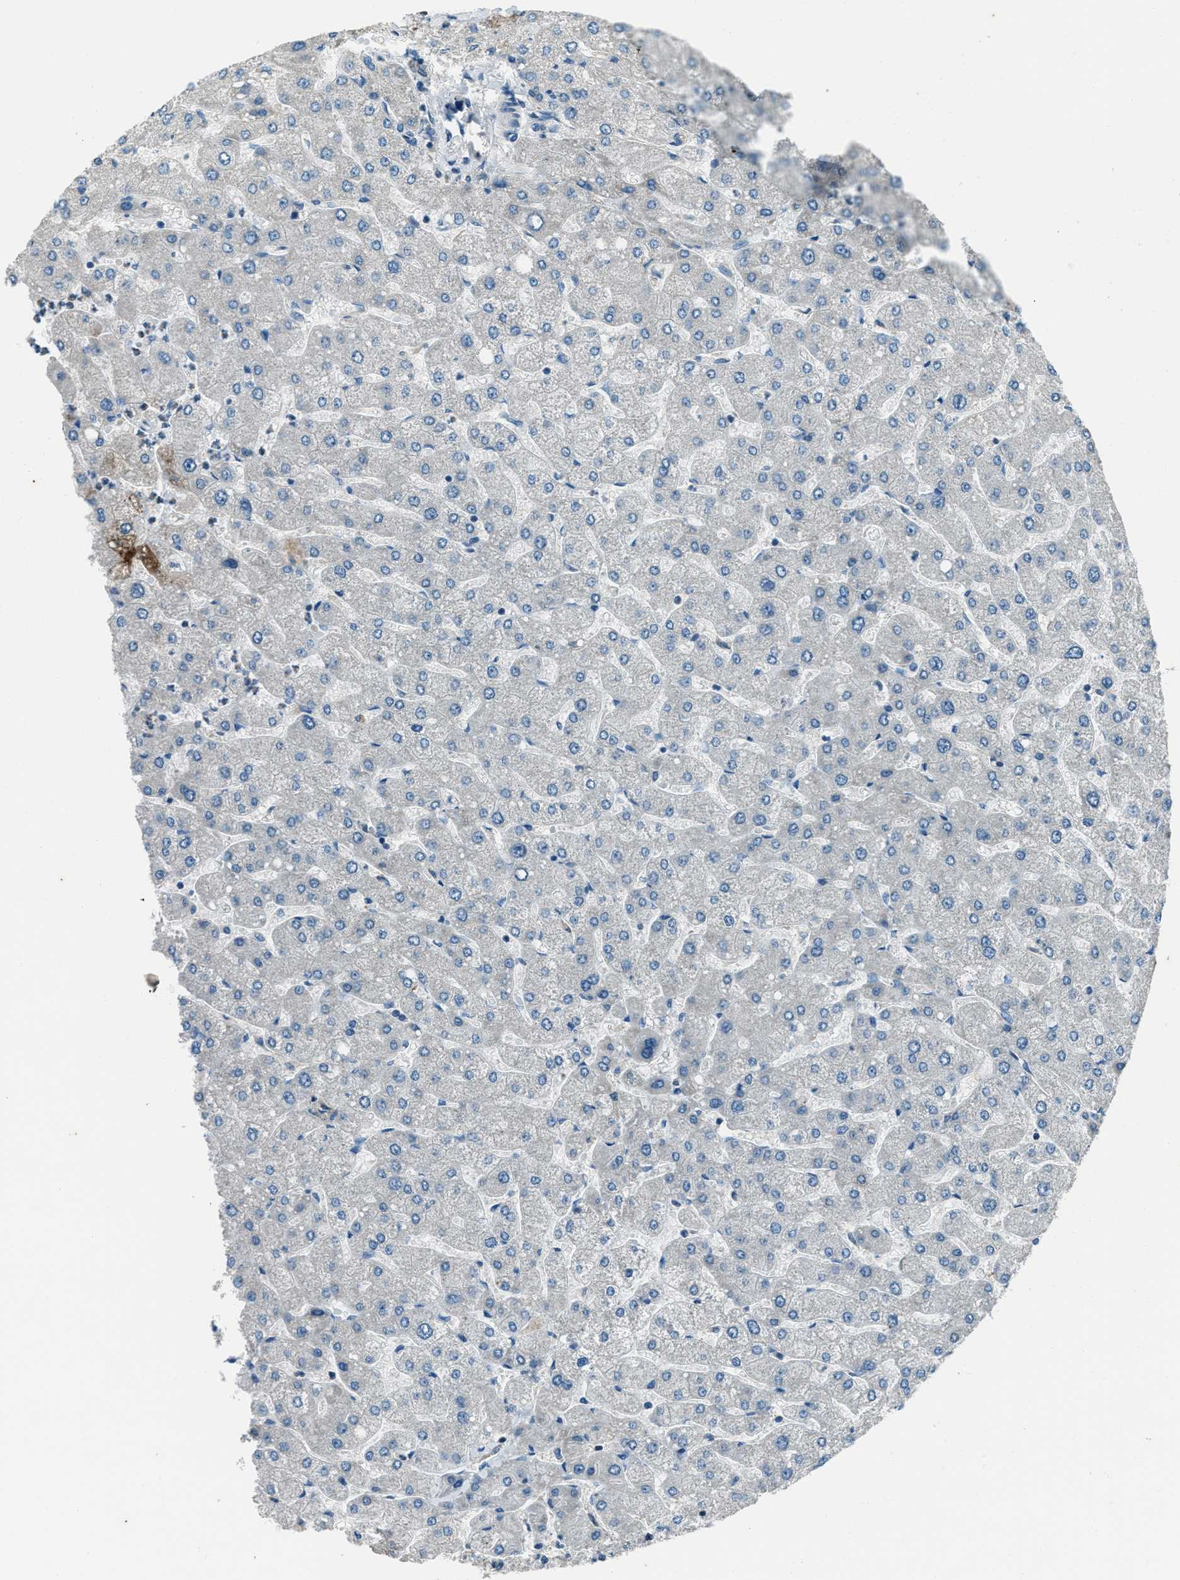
{"staining": {"intensity": "weak", "quantity": "<25%", "location": "cytoplasmic/membranous"}, "tissue": "liver", "cell_type": "Cholangiocytes", "image_type": "normal", "snomed": [{"axis": "morphology", "description": "Normal tissue, NOS"}, {"axis": "topography", "description": "Liver"}], "caption": "Immunohistochemistry photomicrograph of unremarkable liver: liver stained with DAB (3,3'-diaminobenzidine) shows no significant protein positivity in cholangiocytes.", "gene": "SVIL", "patient": {"sex": "male", "age": 55}}